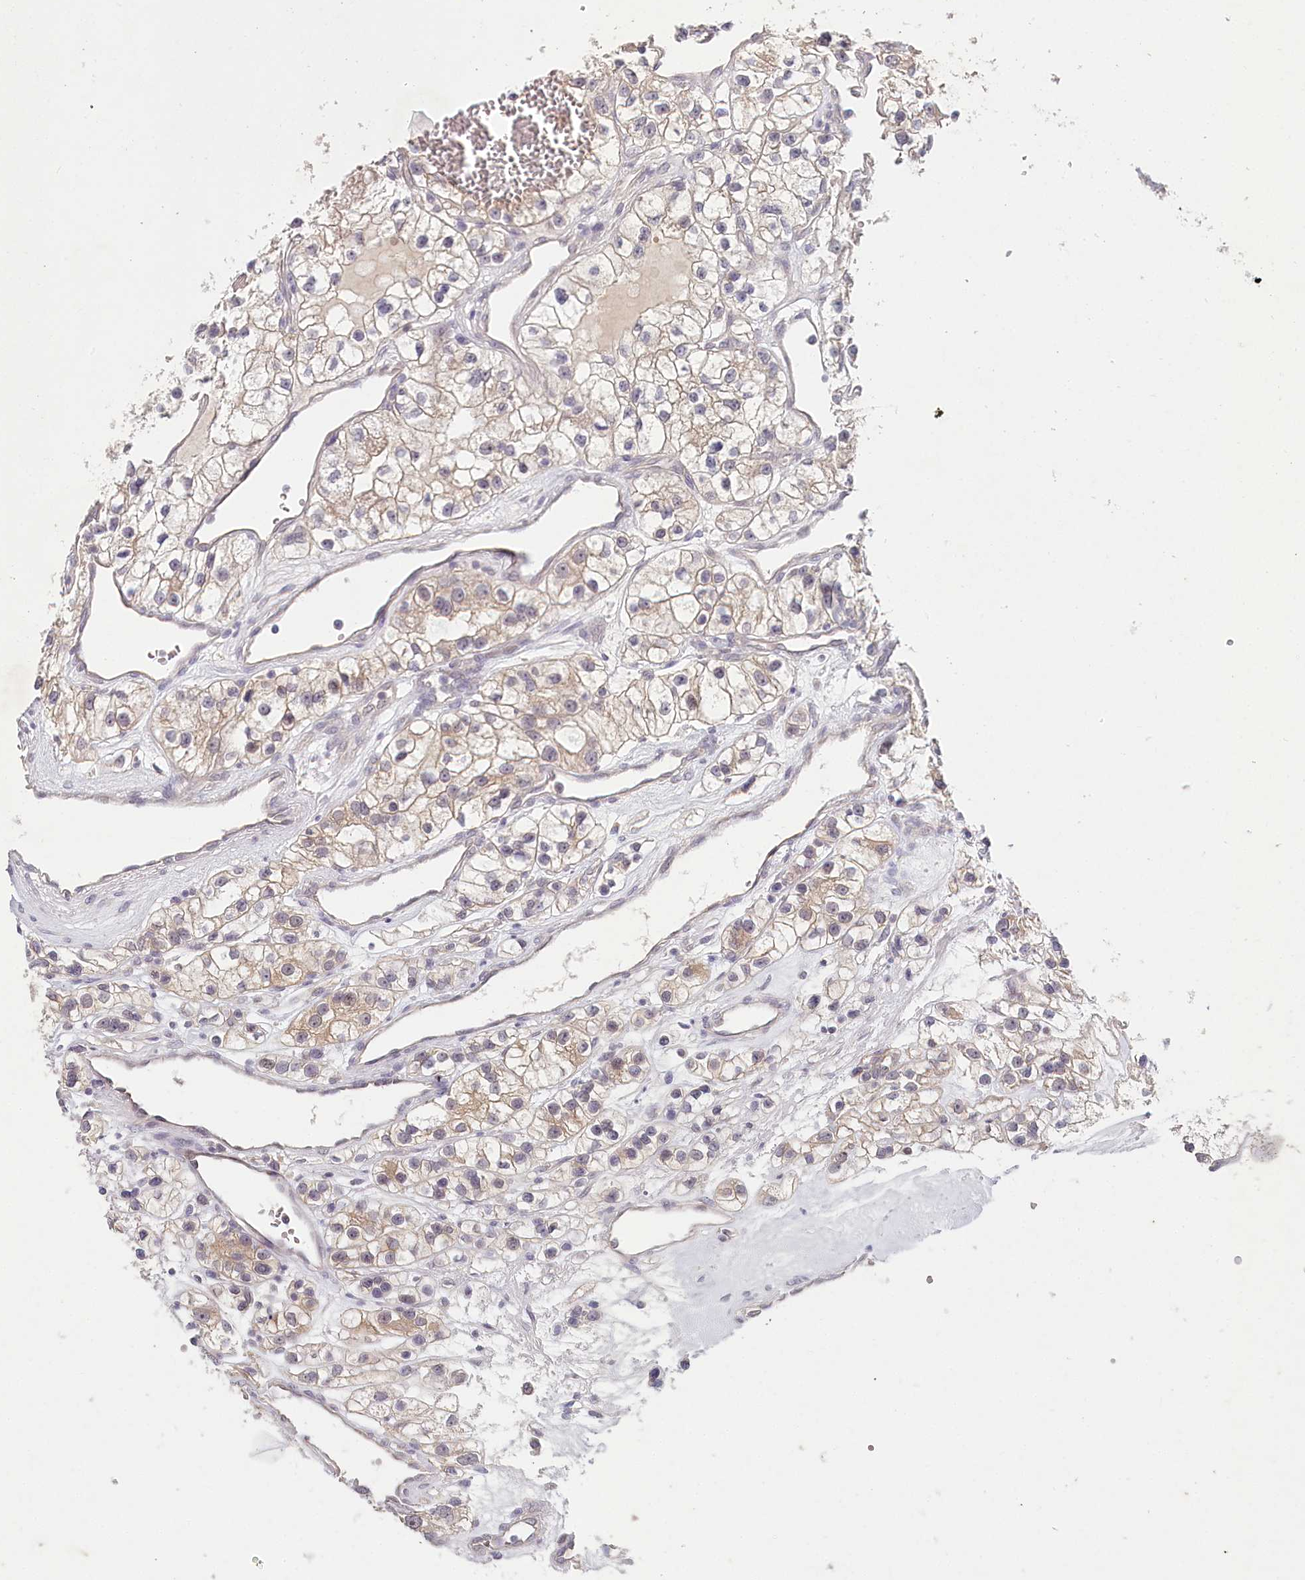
{"staining": {"intensity": "weak", "quantity": "25%-75%", "location": "cytoplasmic/membranous"}, "tissue": "renal cancer", "cell_type": "Tumor cells", "image_type": "cancer", "snomed": [{"axis": "morphology", "description": "Adenocarcinoma, NOS"}, {"axis": "topography", "description": "Kidney"}], "caption": "A brown stain highlights weak cytoplasmic/membranous positivity of a protein in human renal cancer tumor cells.", "gene": "AMTN", "patient": {"sex": "female", "age": 57}}